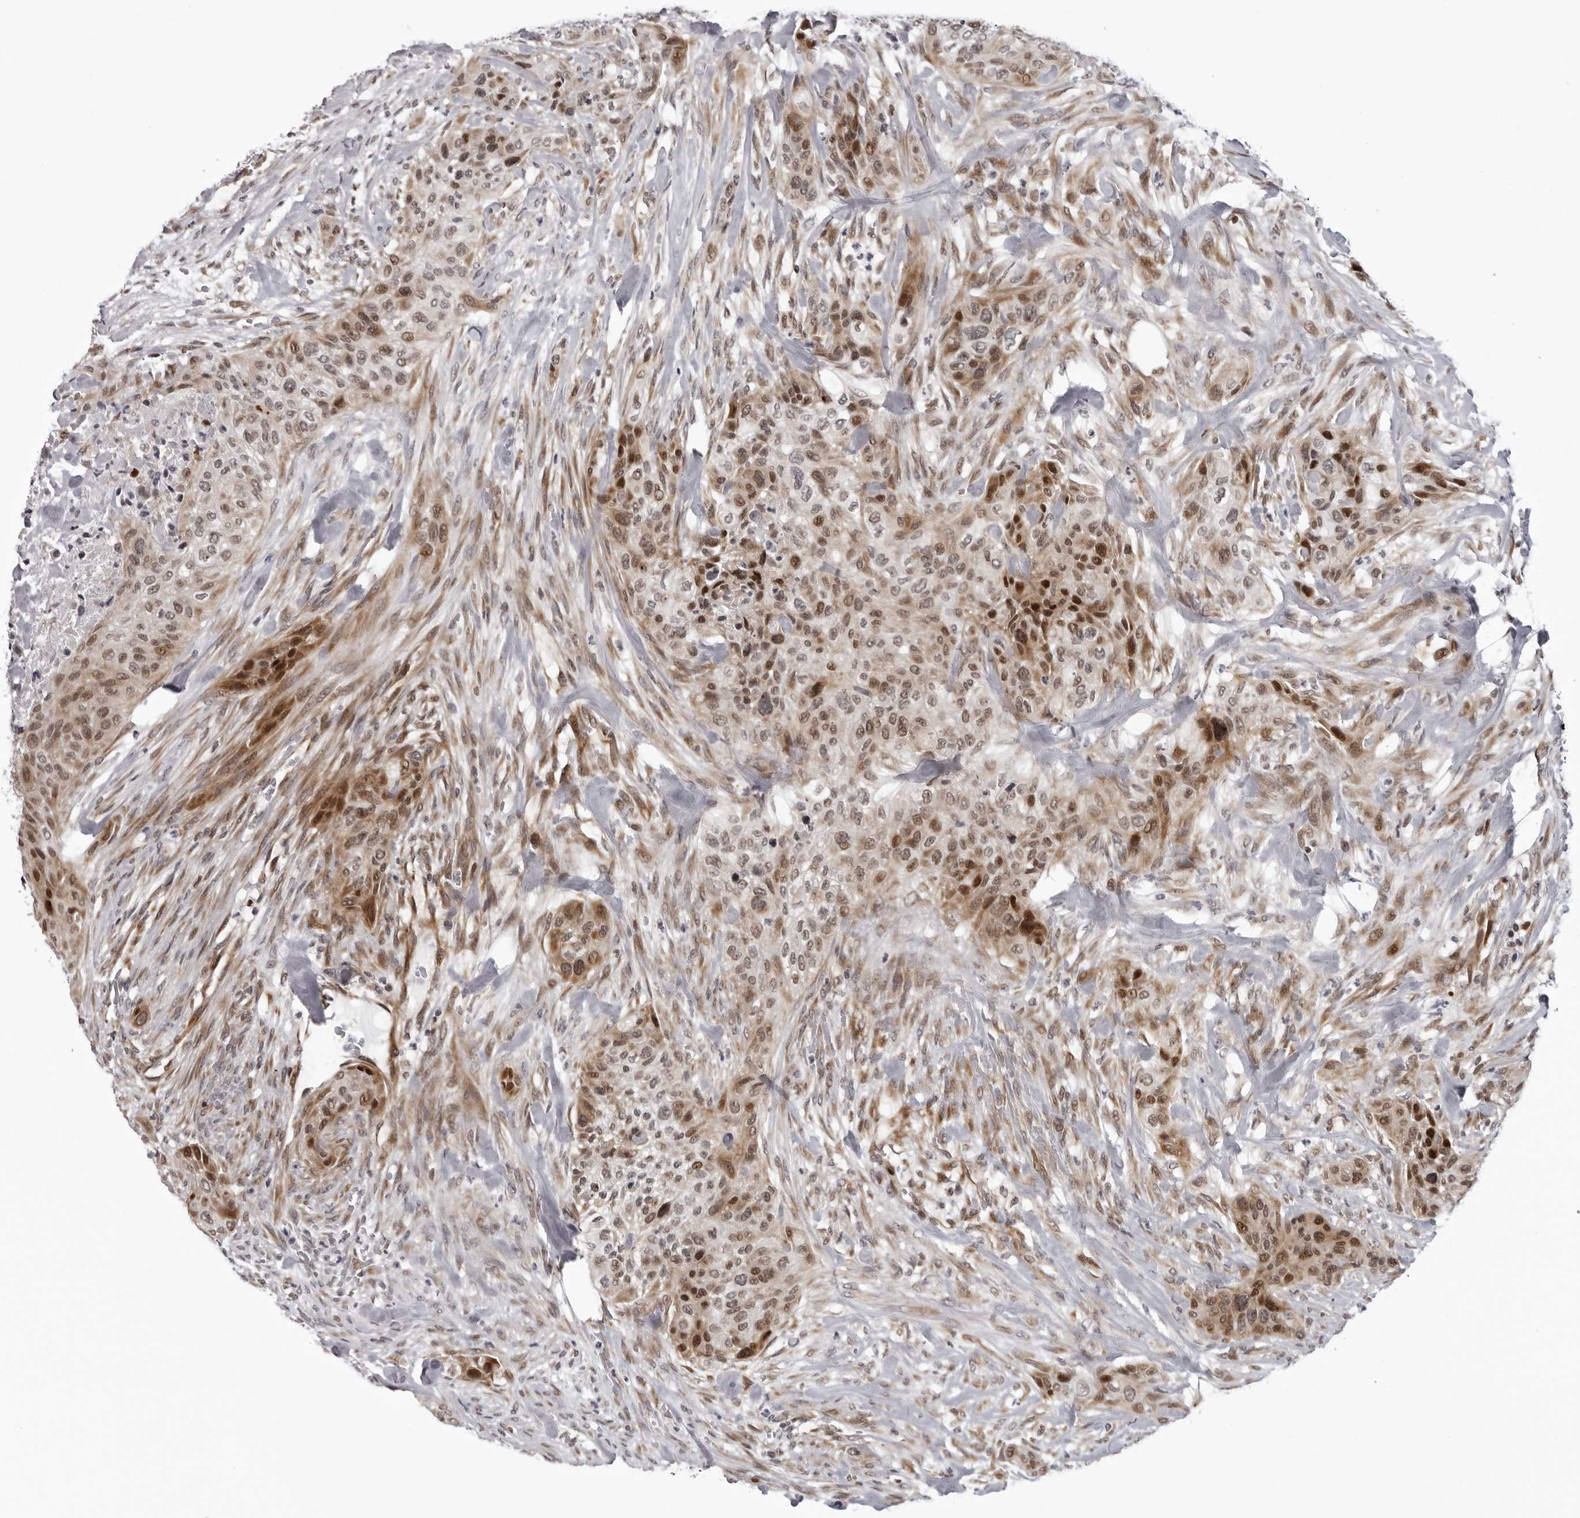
{"staining": {"intensity": "strong", "quantity": ">75%", "location": "cytoplasmic/membranous,nuclear"}, "tissue": "urothelial cancer", "cell_type": "Tumor cells", "image_type": "cancer", "snomed": [{"axis": "morphology", "description": "Urothelial carcinoma, High grade"}, {"axis": "topography", "description": "Urinary bladder"}], "caption": "A brown stain shows strong cytoplasmic/membranous and nuclear positivity of a protein in human urothelial cancer tumor cells.", "gene": "GCSAML", "patient": {"sex": "male", "age": 35}}